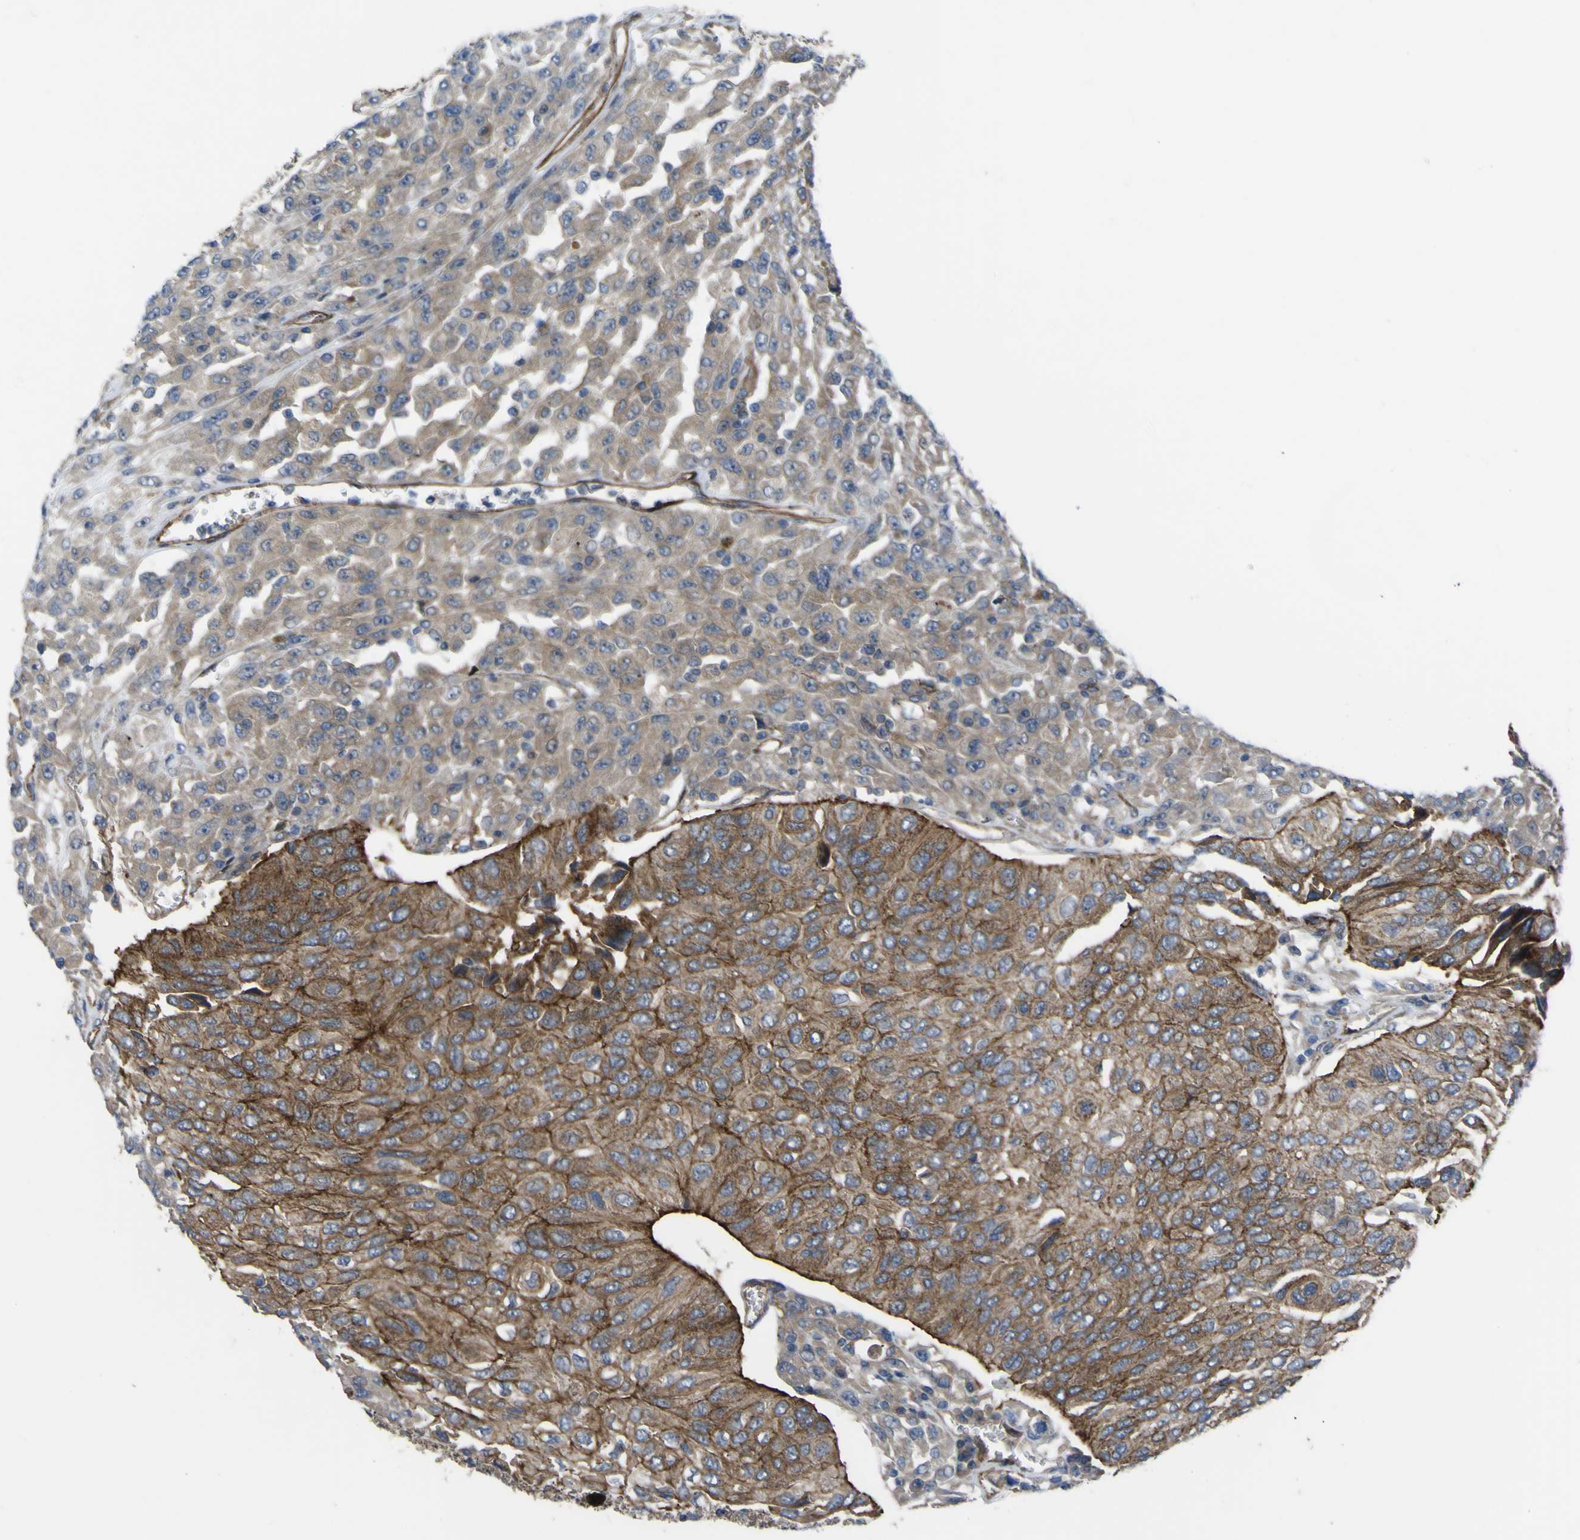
{"staining": {"intensity": "moderate", "quantity": "25%-75%", "location": "cytoplasmic/membranous"}, "tissue": "urothelial cancer", "cell_type": "Tumor cells", "image_type": "cancer", "snomed": [{"axis": "morphology", "description": "Urothelial carcinoma, High grade"}, {"axis": "topography", "description": "Urinary bladder"}], "caption": "High-grade urothelial carcinoma stained with a brown dye shows moderate cytoplasmic/membranous positive staining in approximately 25%-75% of tumor cells.", "gene": "FBXO30", "patient": {"sex": "male", "age": 66}}